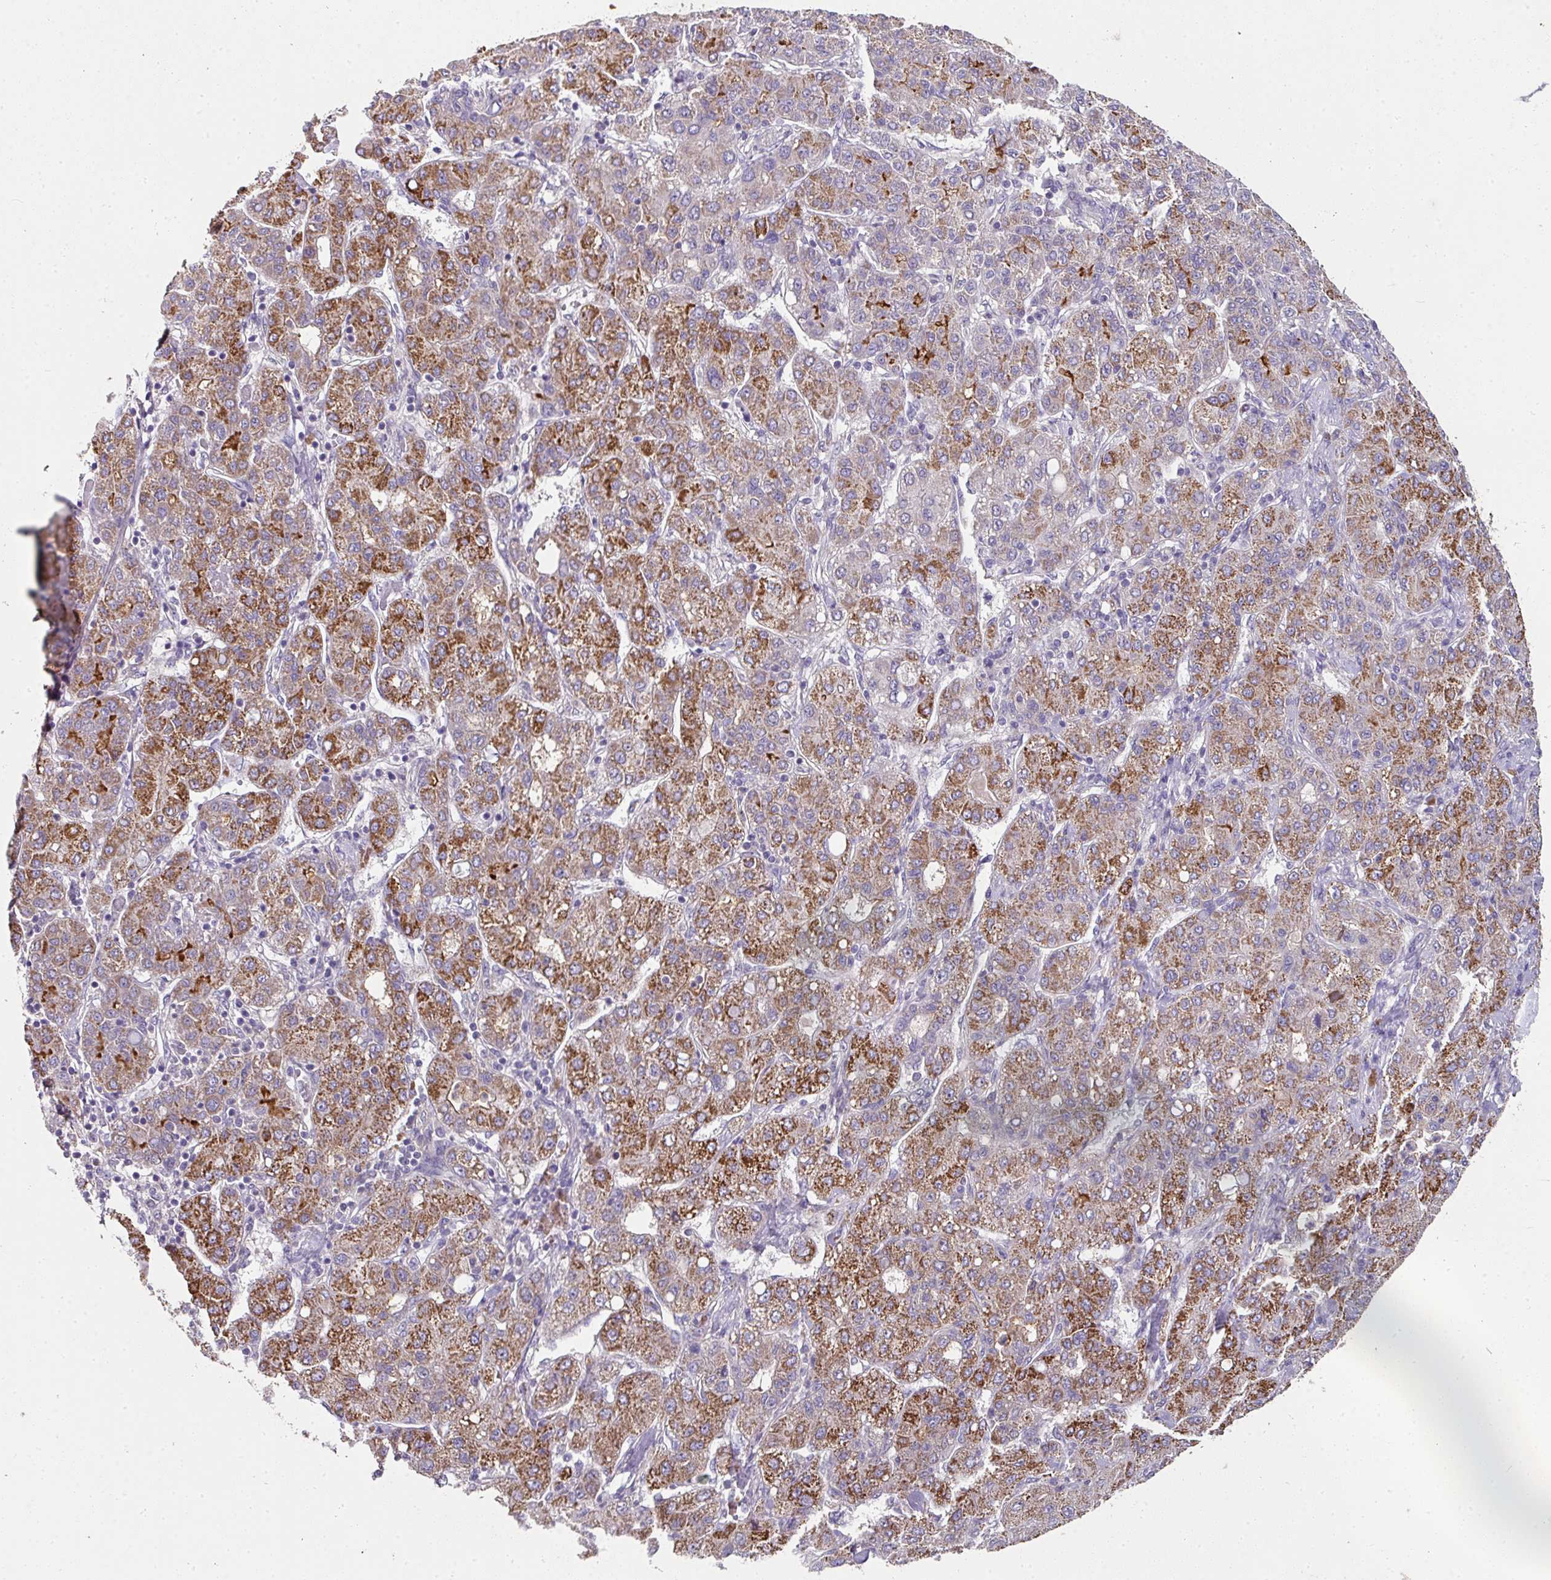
{"staining": {"intensity": "moderate", "quantity": ">75%", "location": "cytoplasmic/membranous"}, "tissue": "liver cancer", "cell_type": "Tumor cells", "image_type": "cancer", "snomed": [{"axis": "morphology", "description": "Carcinoma, Hepatocellular, NOS"}, {"axis": "topography", "description": "Liver"}], "caption": "Immunohistochemical staining of liver hepatocellular carcinoma demonstrates medium levels of moderate cytoplasmic/membranous protein expression in about >75% of tumor cells.", "gene": "SKIC2", "patient": {"sex": "male", "age": 65}}